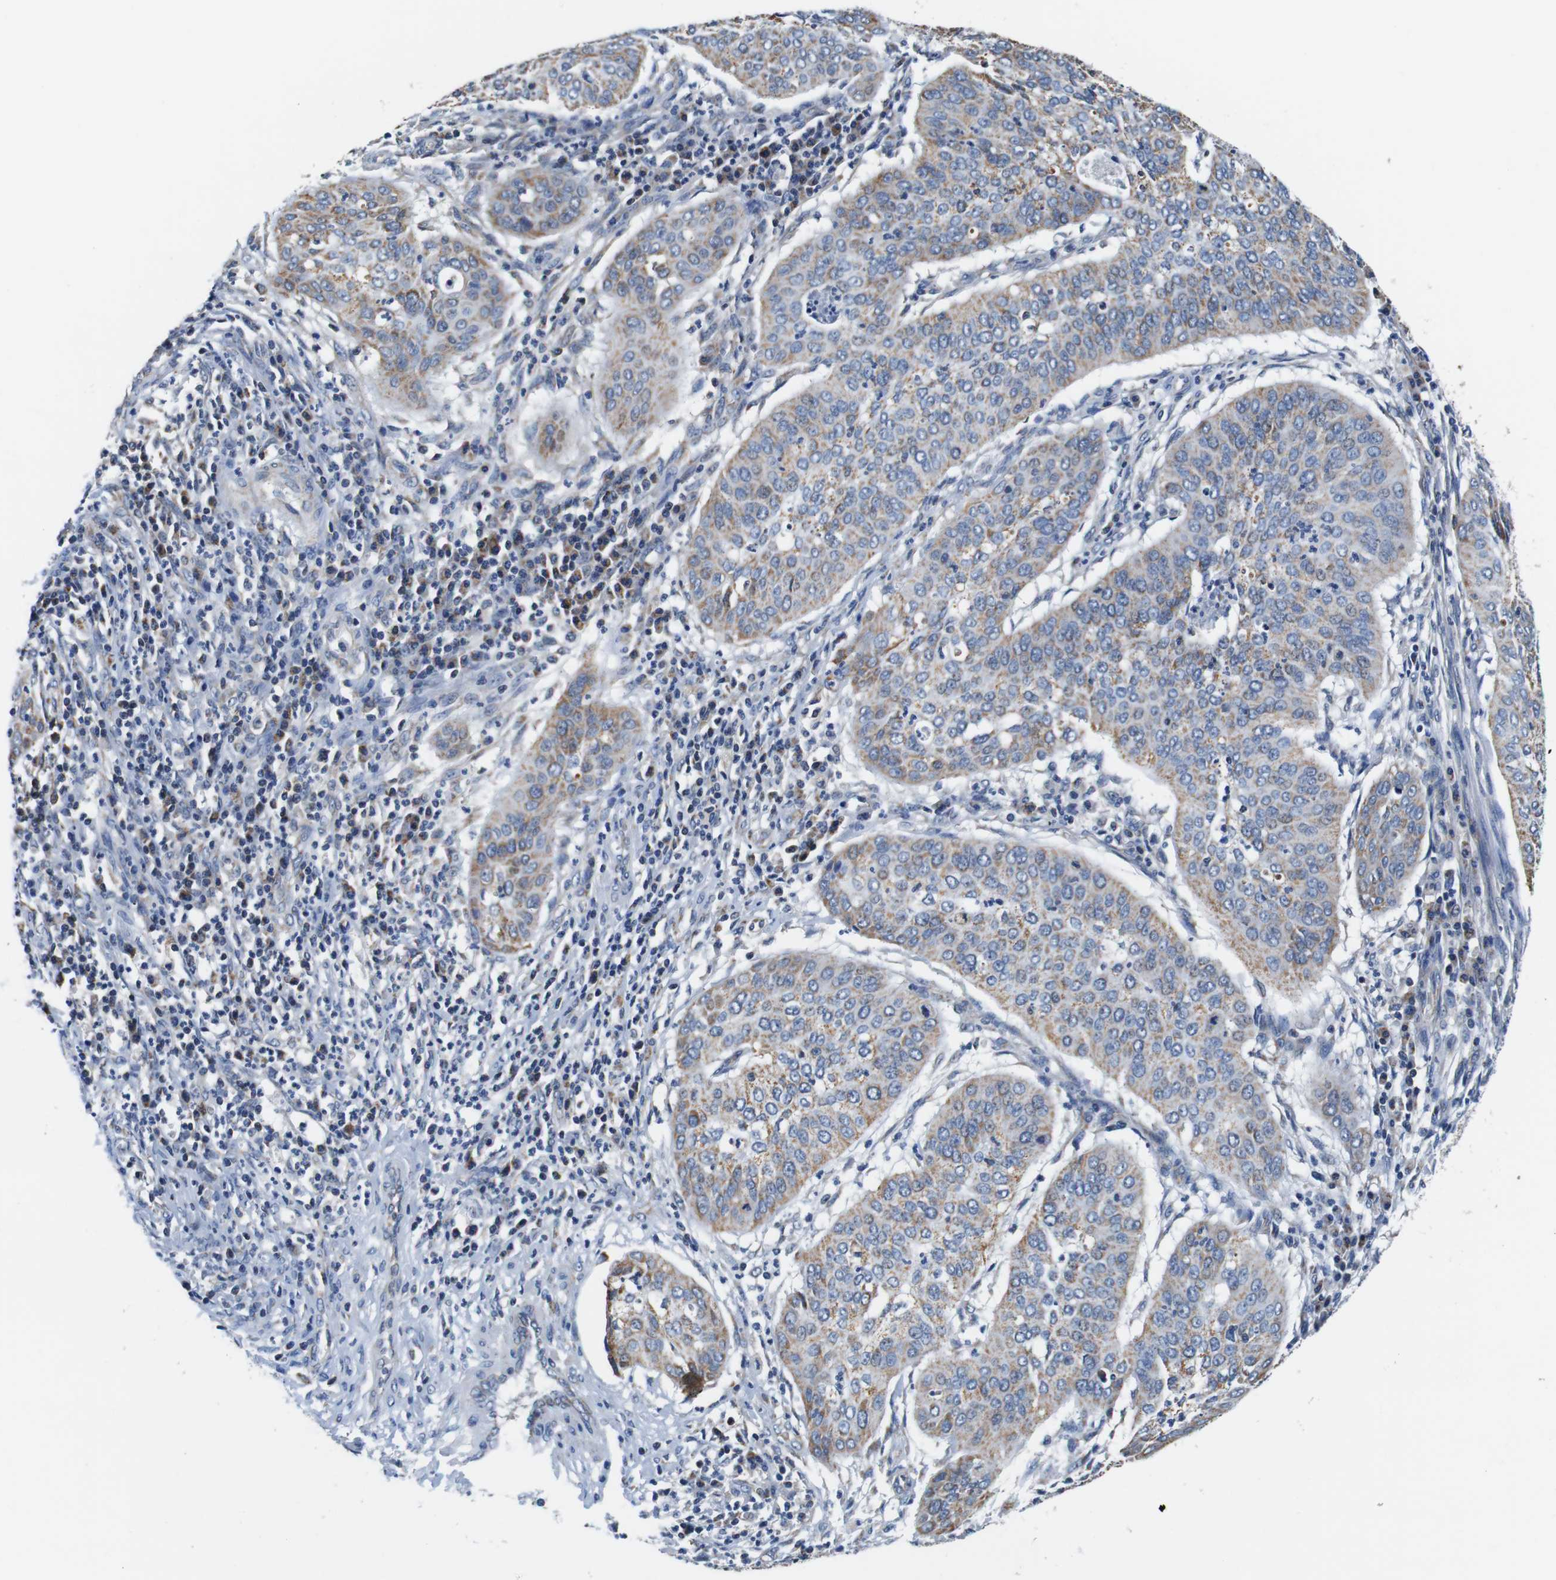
{"staining": {"intensity": "moderate", "quantity": ">75%", "location": "cytoplasmic/membranous"}, "tissue": "cervical cancer", "cell_type": "Tumor cells", "image_type": "cancer", "snomed": [{"axis": "morphology", "description": "Normal tissue, NOS"}, {"axis": "morphology", "description": "Squamous cell carcinoma, NOS"}, {"axis": "topography", "description": "Cervix"}], "caption": "Protein staining of squamous cell carcinoma (cervical) tissue displays moderate cytoplasmic/membranous positivity in approximately >75% of tumor cells.", "gene": "LRP4", "patient": {"sex": "female", "age": 39}}